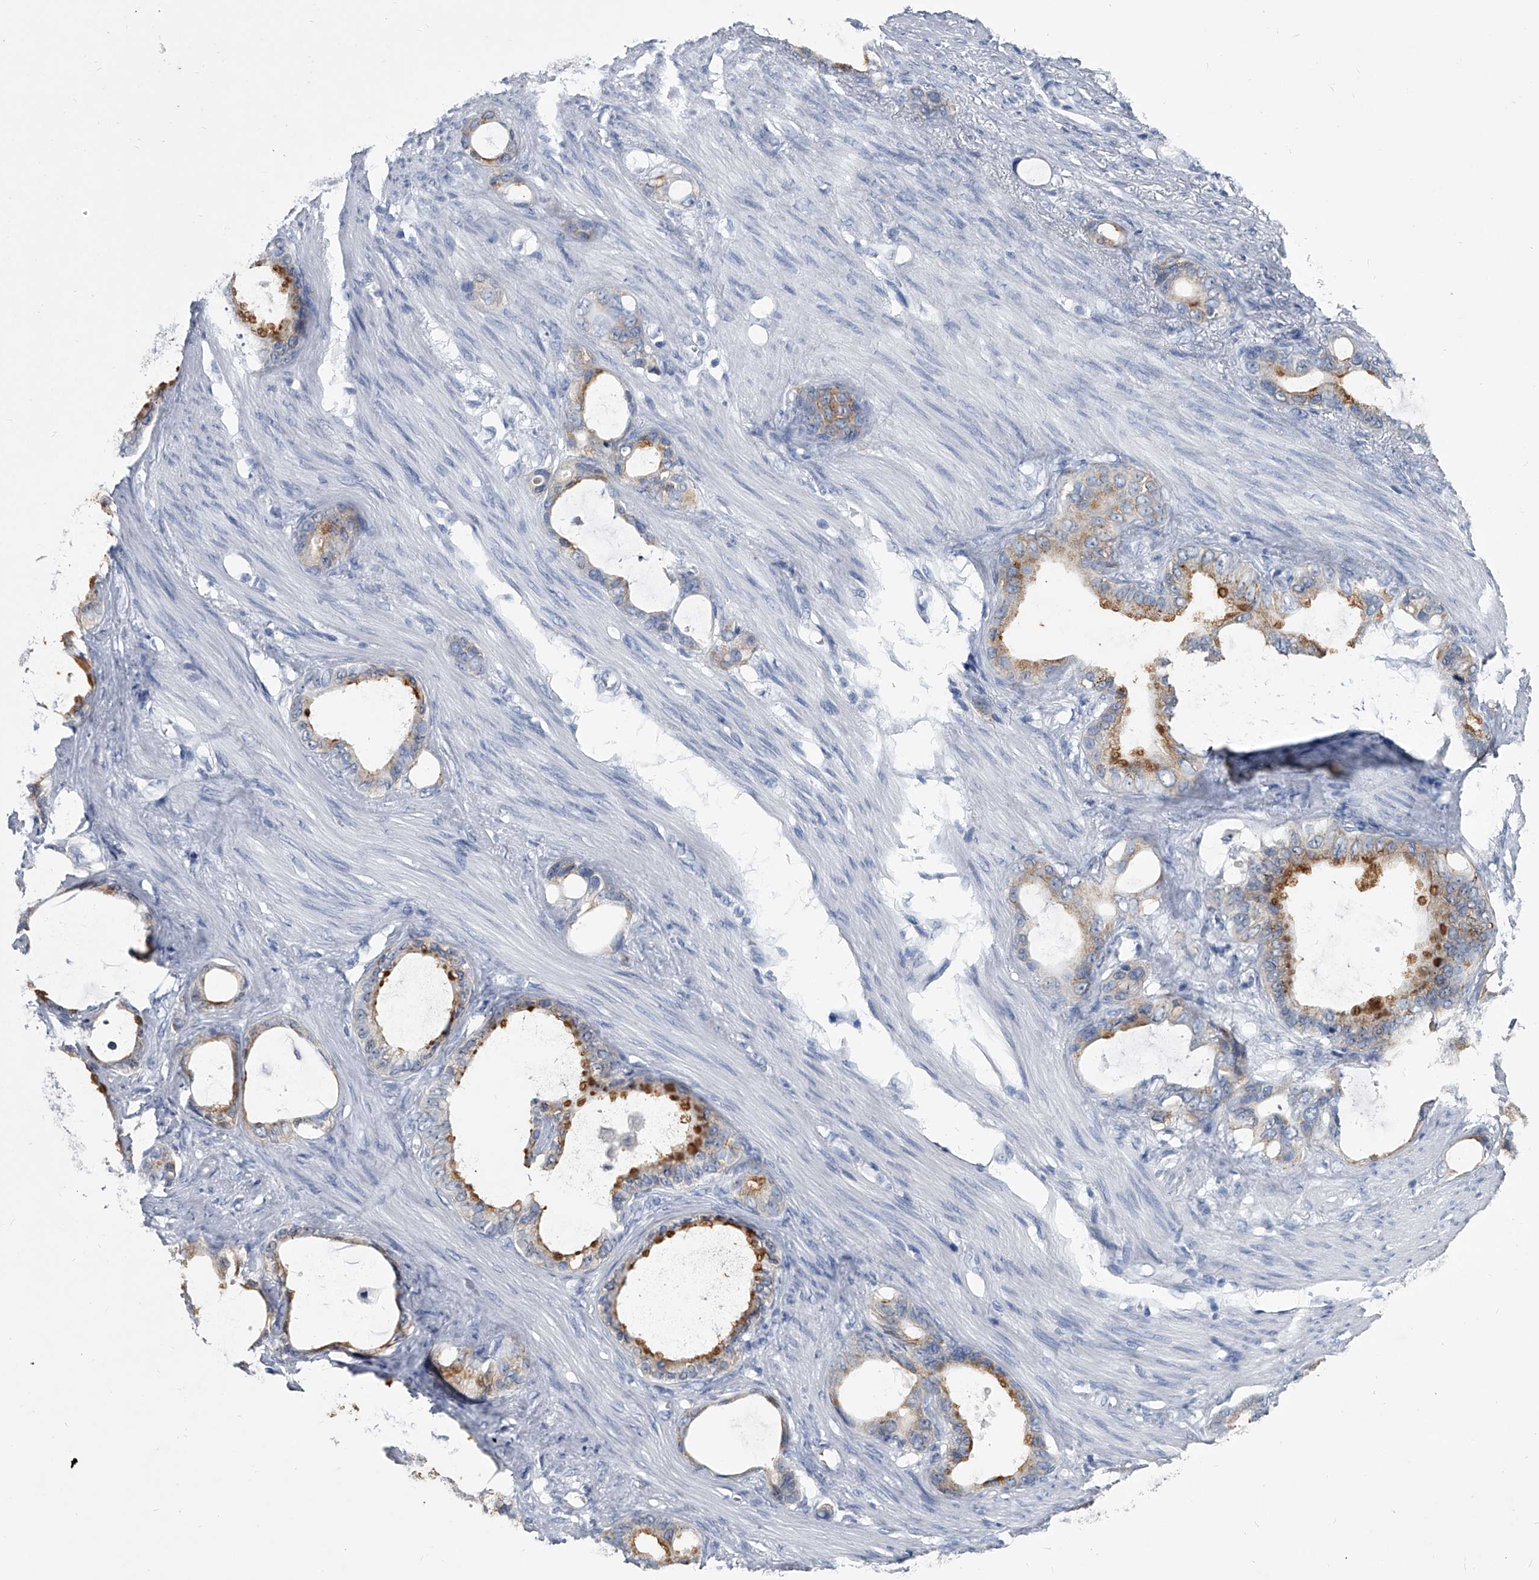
{"staining": {"intensity": "moderate", "quantity": "25%-75%", "location": "cytoplasmic/membranous"}, "tissue": "stomach cancer", "cell_type": "Tumor cells", "image_type": "cancer", "snomed": [{"axis": "morphology", "description": "Adenocarcinoma, NOS"}, {"axis": "topography", "description": "Stomach"}], "caption": "Brown immunohistochemical staining in adenocarcinoma (stomach) displays moderate cytoplasmic/membranous positivity in approximately 25%-75% of tumor cells.", "gene": "BCAS1", "patient": {"sex": "female", "age": 75}}